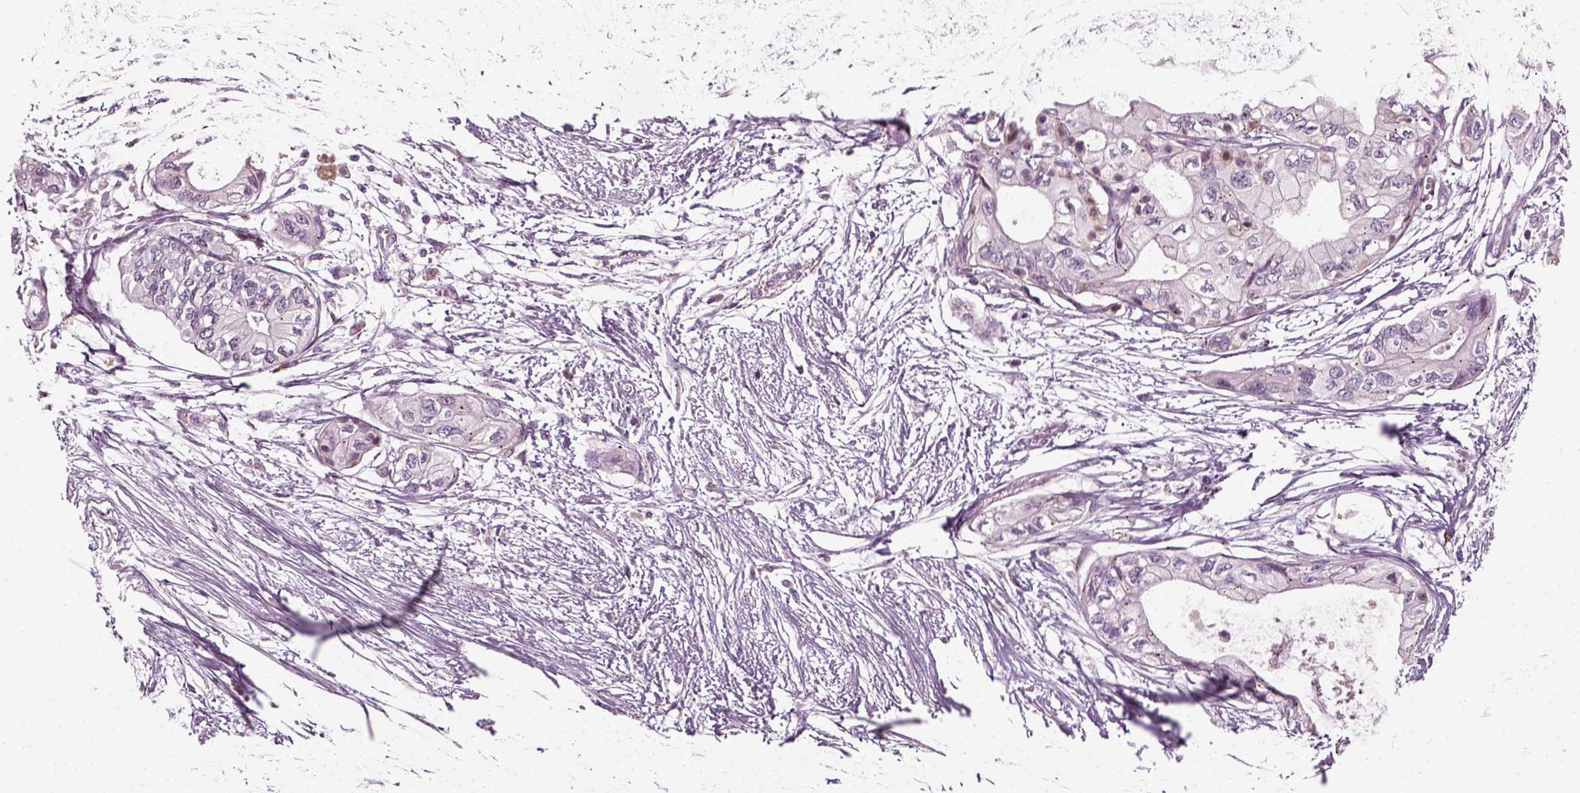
{"staining": {"intensity": "negative", "quantity": "none", "location": "none"}, "tissue": "pancreatic cancer", "cell_type": "Tumor cells", "image_type": "cancer", "snomed": [{"axis": "morphology", "description": "Adenocarcinoma, NOS"}, {"axis": "topography", "description": "Pancreas"}], "caption": "There is no significant expression in tumor cells of pancreatic adenocarcinoma. The staining was performed using DAB to visualize the protein expression in brown, while the nuclei were stained in blue with hematoxylin (Magnification: 20x).", "gene": "MLIP", "patient": {"sex": "female", "age": 76}}